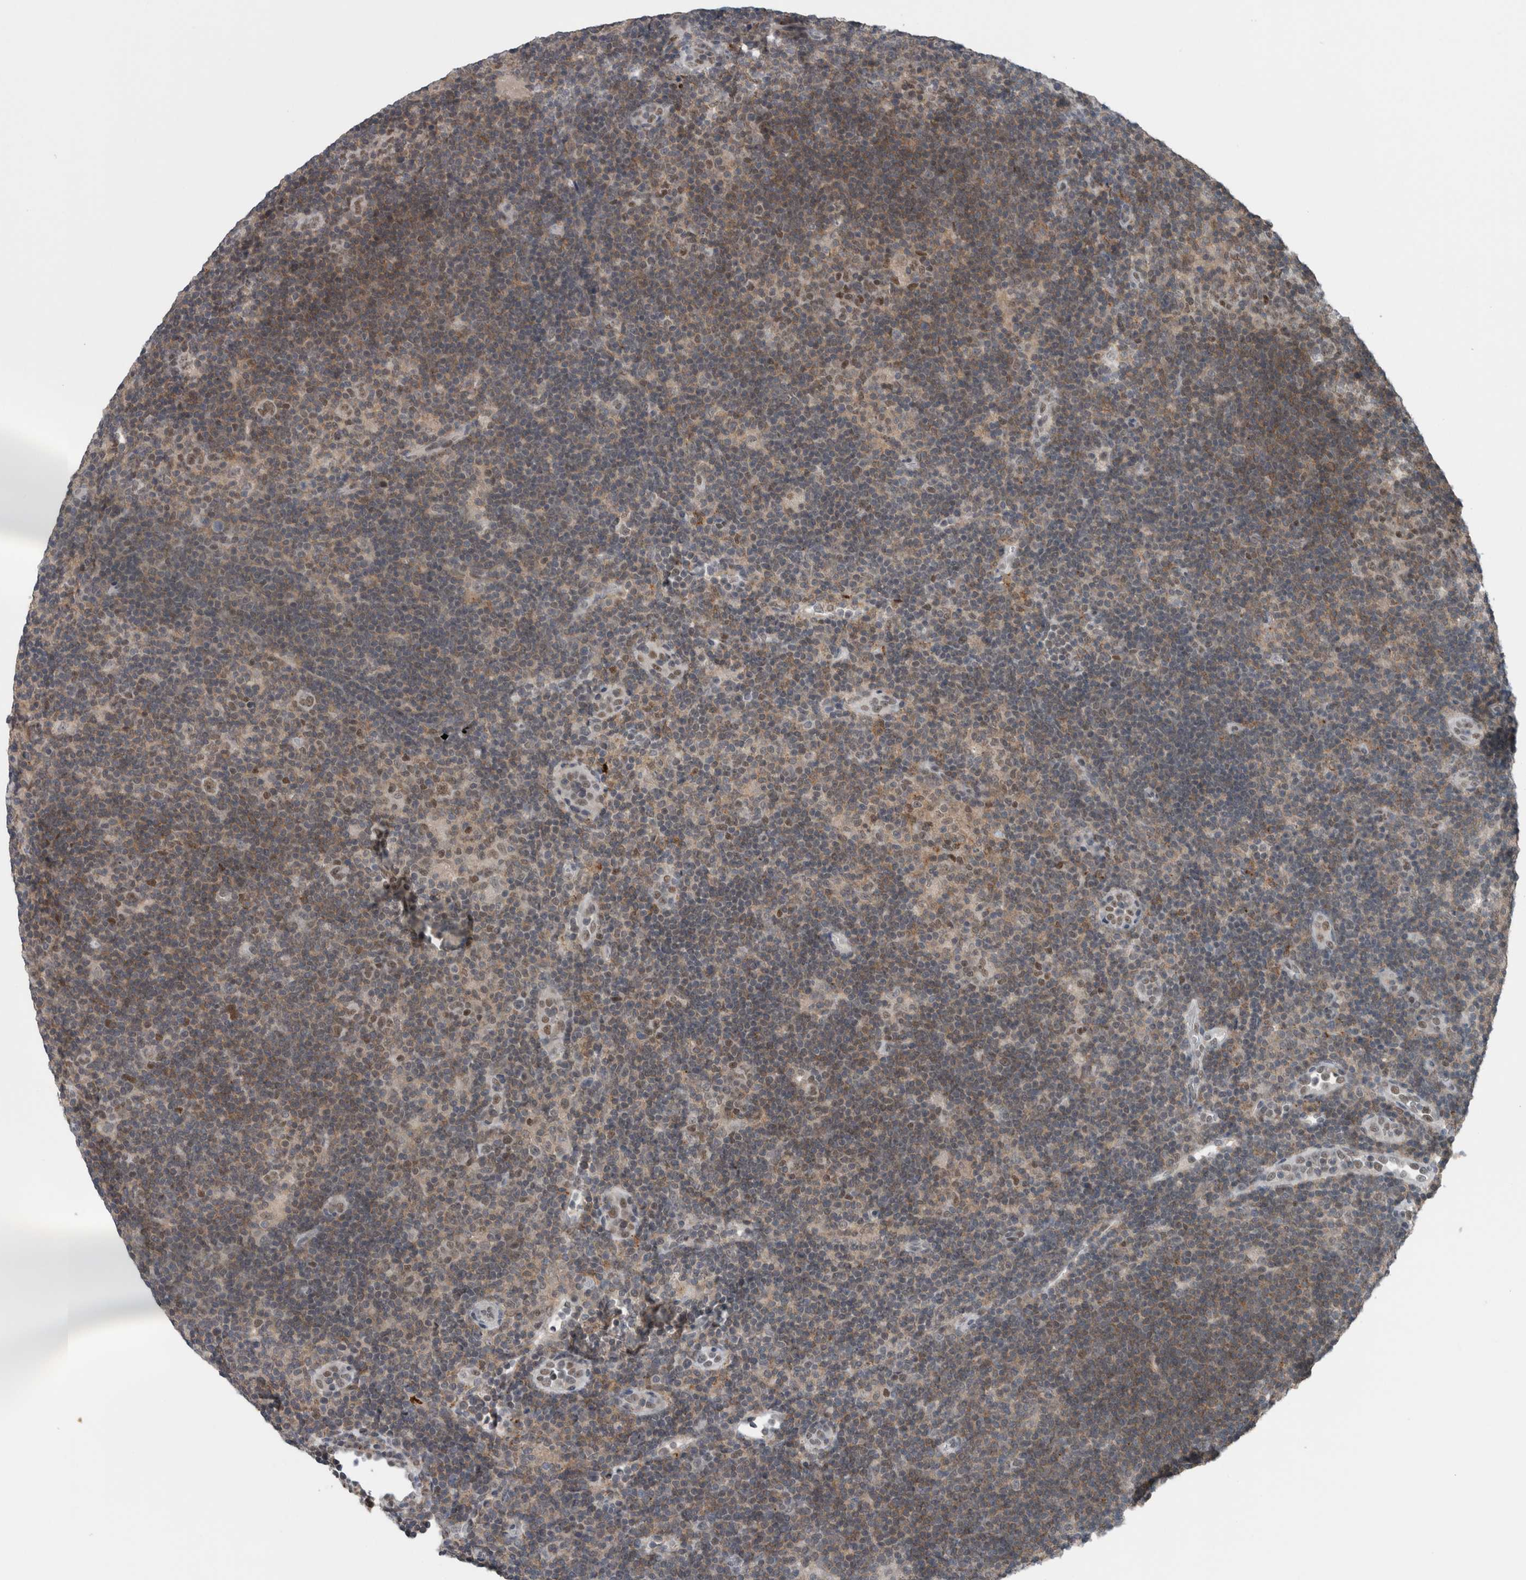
{"staining": {"intensity": "weak", "quantity": ">75%", "location": "nuclear"}, "tissue": "lymphoma", "cell_type": "Tumor cells", "image_type": "cancer", "snomed": [{"axis": "morphology", "description": "Hodgkin's disease, NOS"}, {"axis": "topography", "description": "Lymph node"}], "caption": "Immunohistochemical staining of lymphoma exhibits weak nuclear protein positivity in about >75% of tumor cells.", "gene": "ZBTB21", "patient": {"sex": "female", "age": 57}}